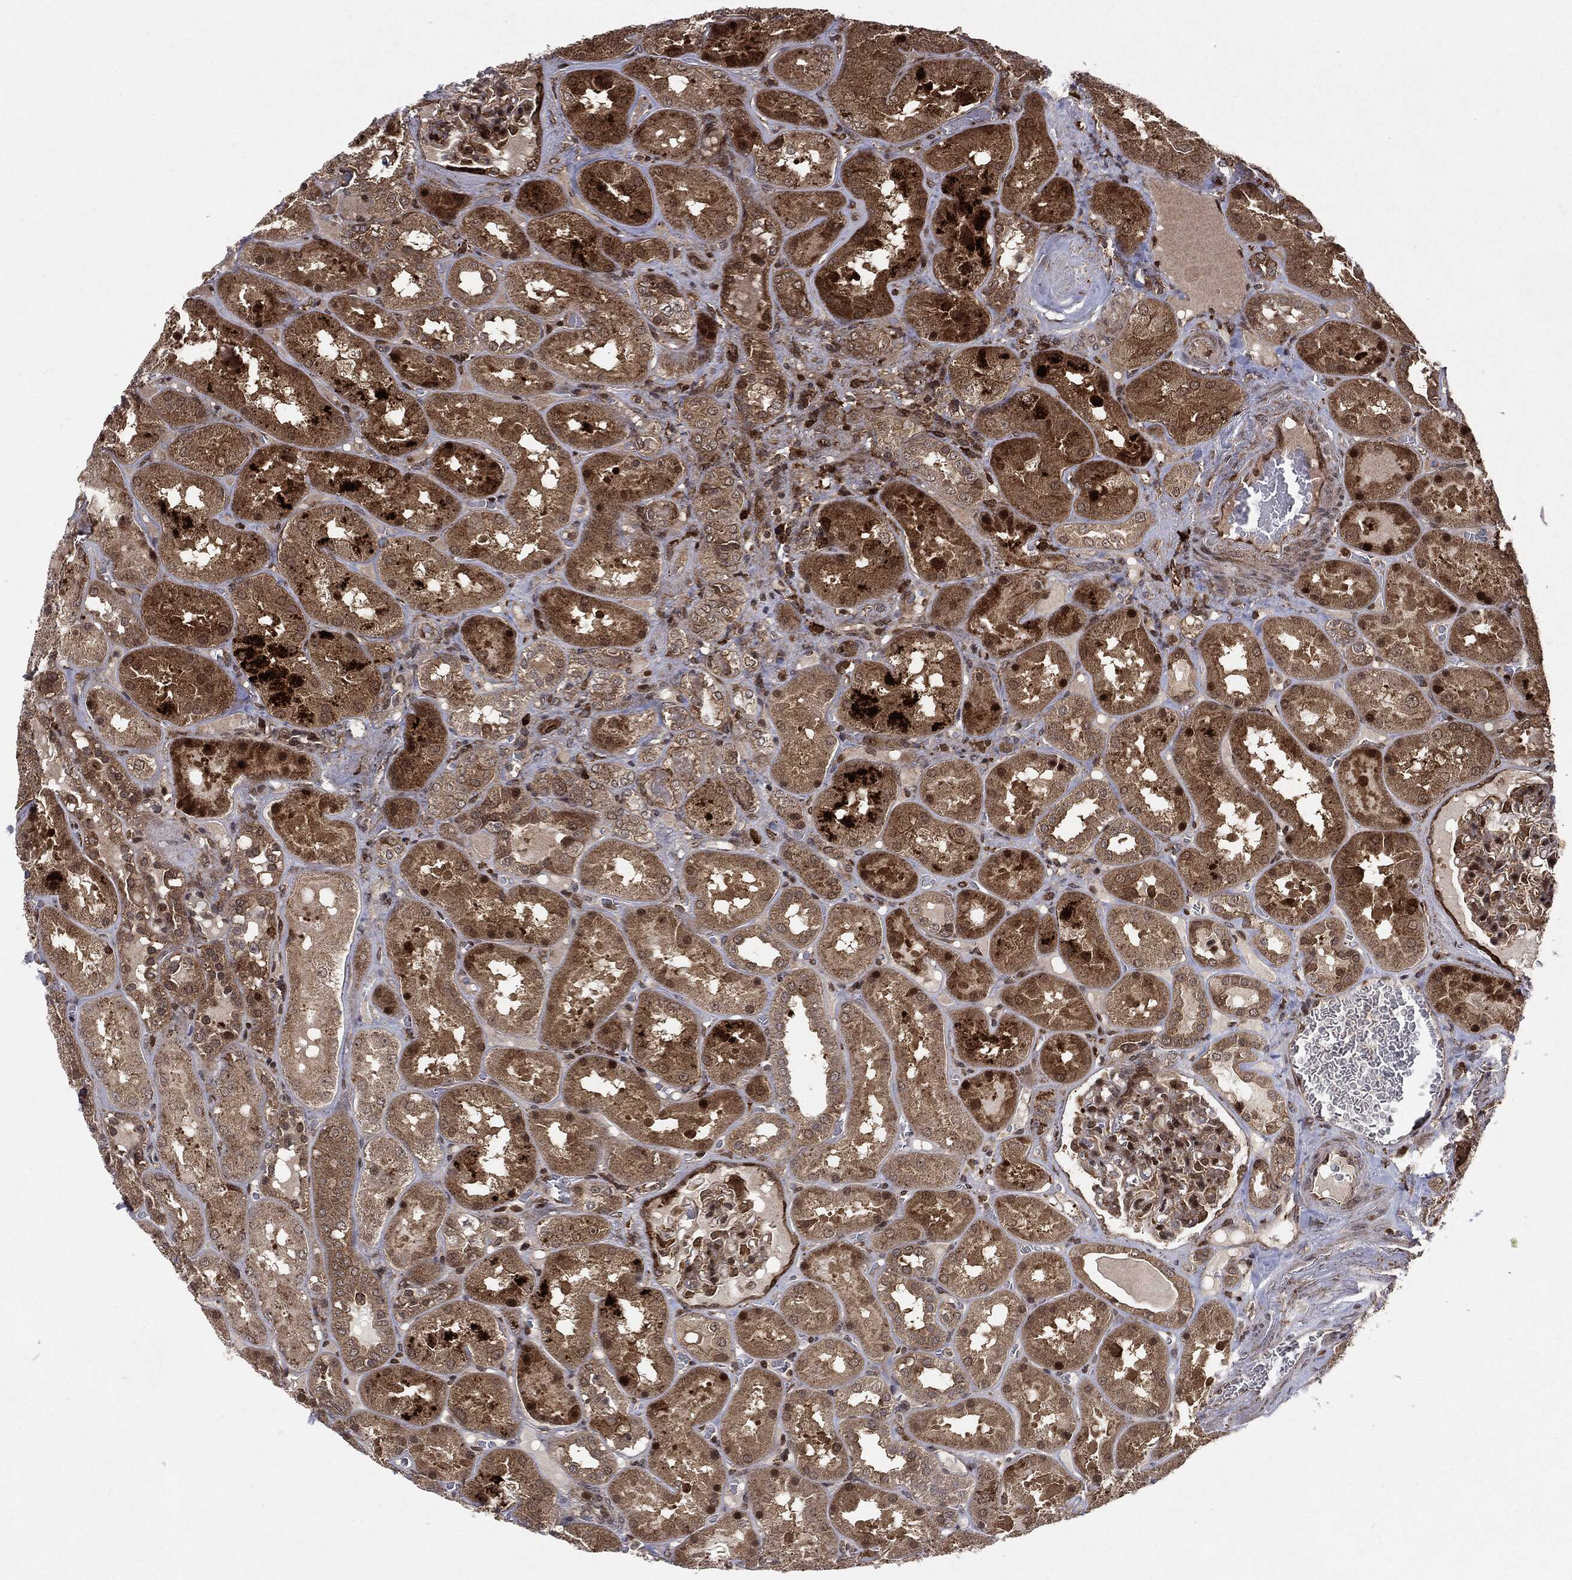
{"staining": {"intensity": "moderate", "quantity": "25%-75%", "location": "cytoplasmic/membranous"}, "tissue": "kidney", "cell_type": "Cells in glomeruli", "image_type": "normal", "snomed": [{"axis": "morphology", "description": "Normal tissue, NOS"}, {"axis": "topography", "description": "Kidney"}], "caption": "Protein staining reveals moderate cytoplasmic/membranous staining in about 25%-75% of cells in glomeruli in benign kidney. Using DAB (brown) and hematoxylin (blue) stains, captured at high magnification using brightfield microscopy.", "gene": "OTUB1", "patient": {"sex": "male", "age": 73}}